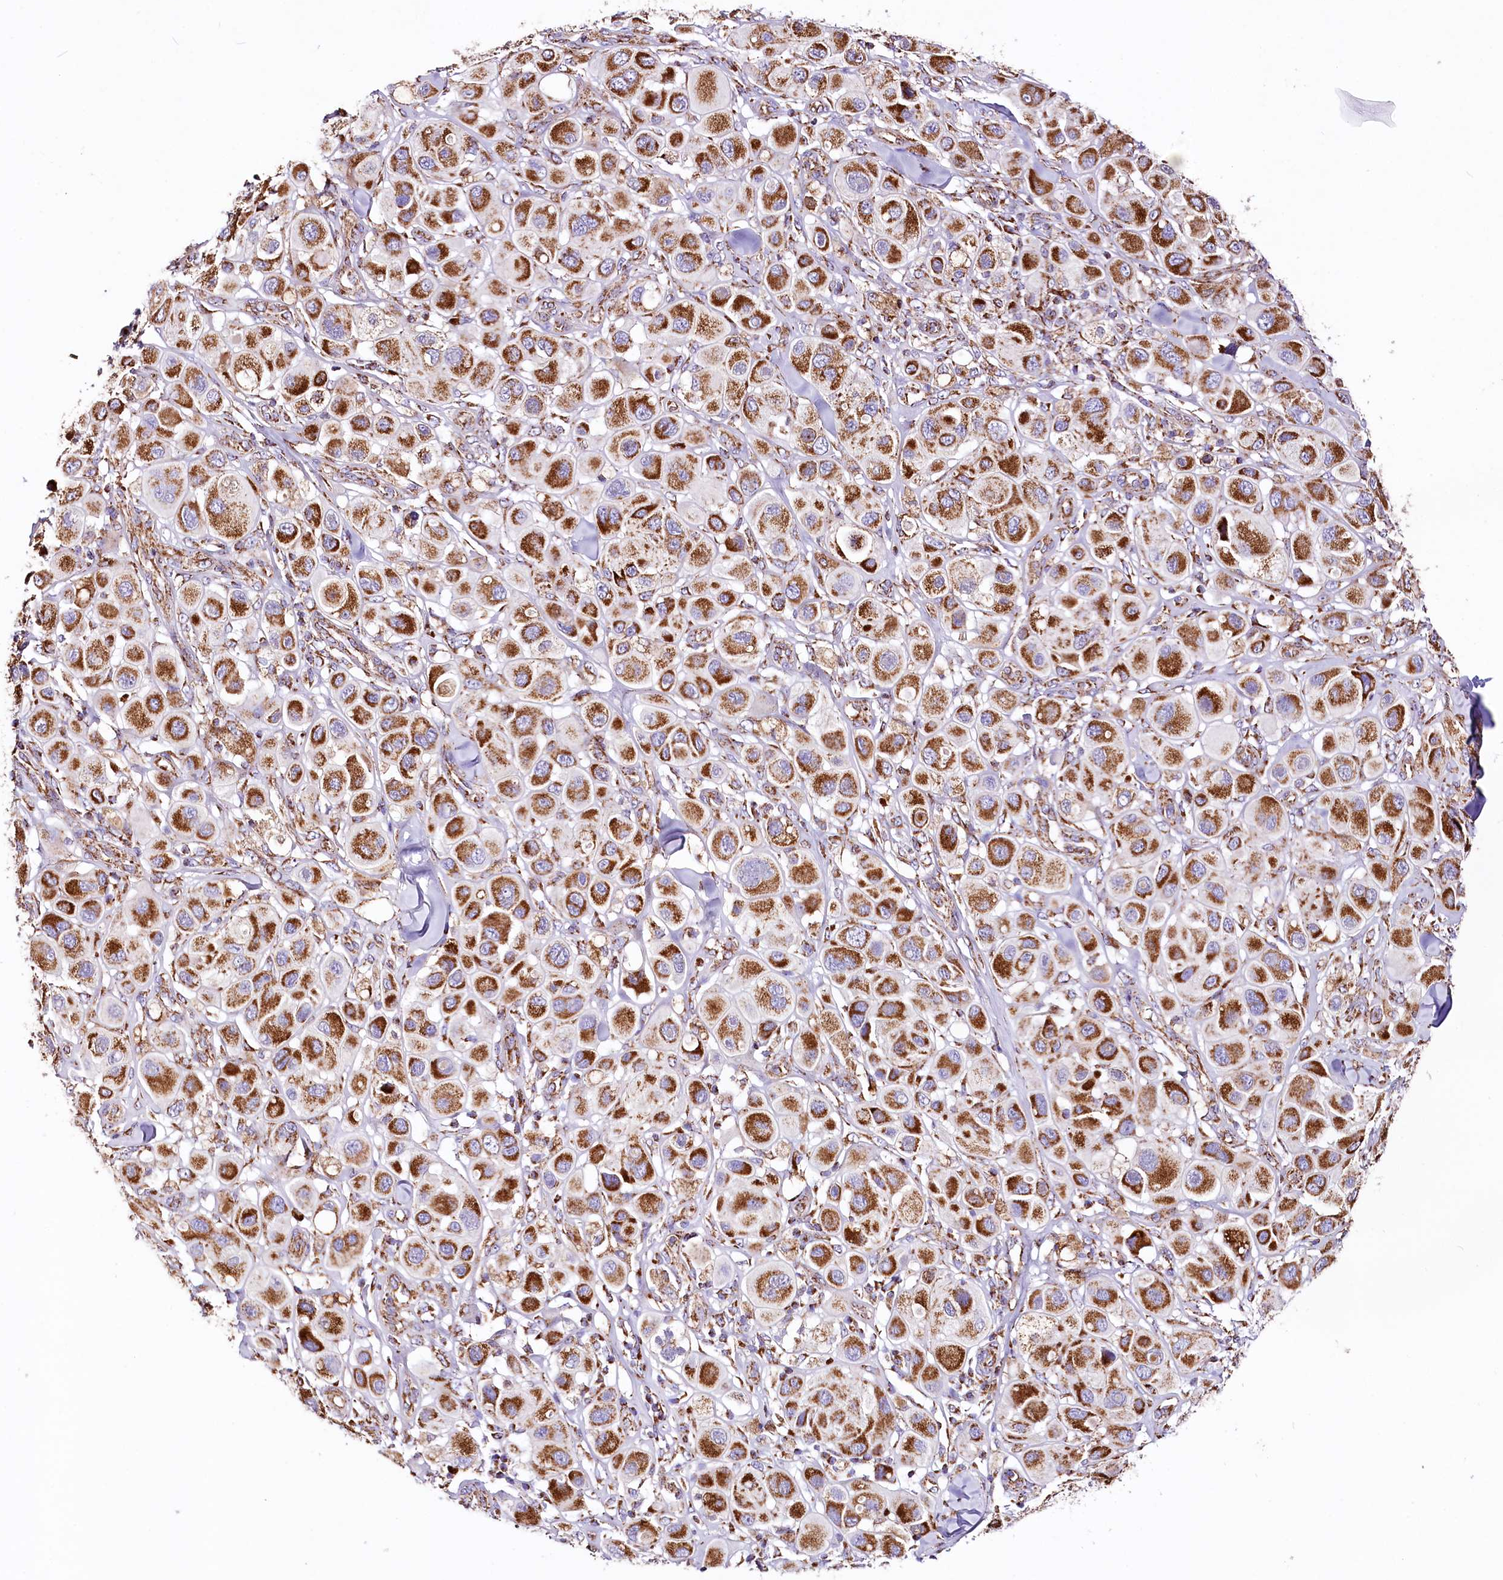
{"staining": {"intensity": "strong", "quantity": ">75%", "location": "cytoplasmic/membranous"}, "tissue": "melanoma", "cell_type": "Tumor cells", "image_type": "cancer", "snomed": [{"axis": "morphology", "description": "Malignant melanoma, Metastatic site"}, {"axis": "topography", "description": "Skin"}], "caption": "Human melanoma stained for a protein (brown) shows strong cytoplasmic/membranous positive expression in about >75% of tumor cells.", "gene": "APLP2", "patient": {"sex": "male", "age": 41}}